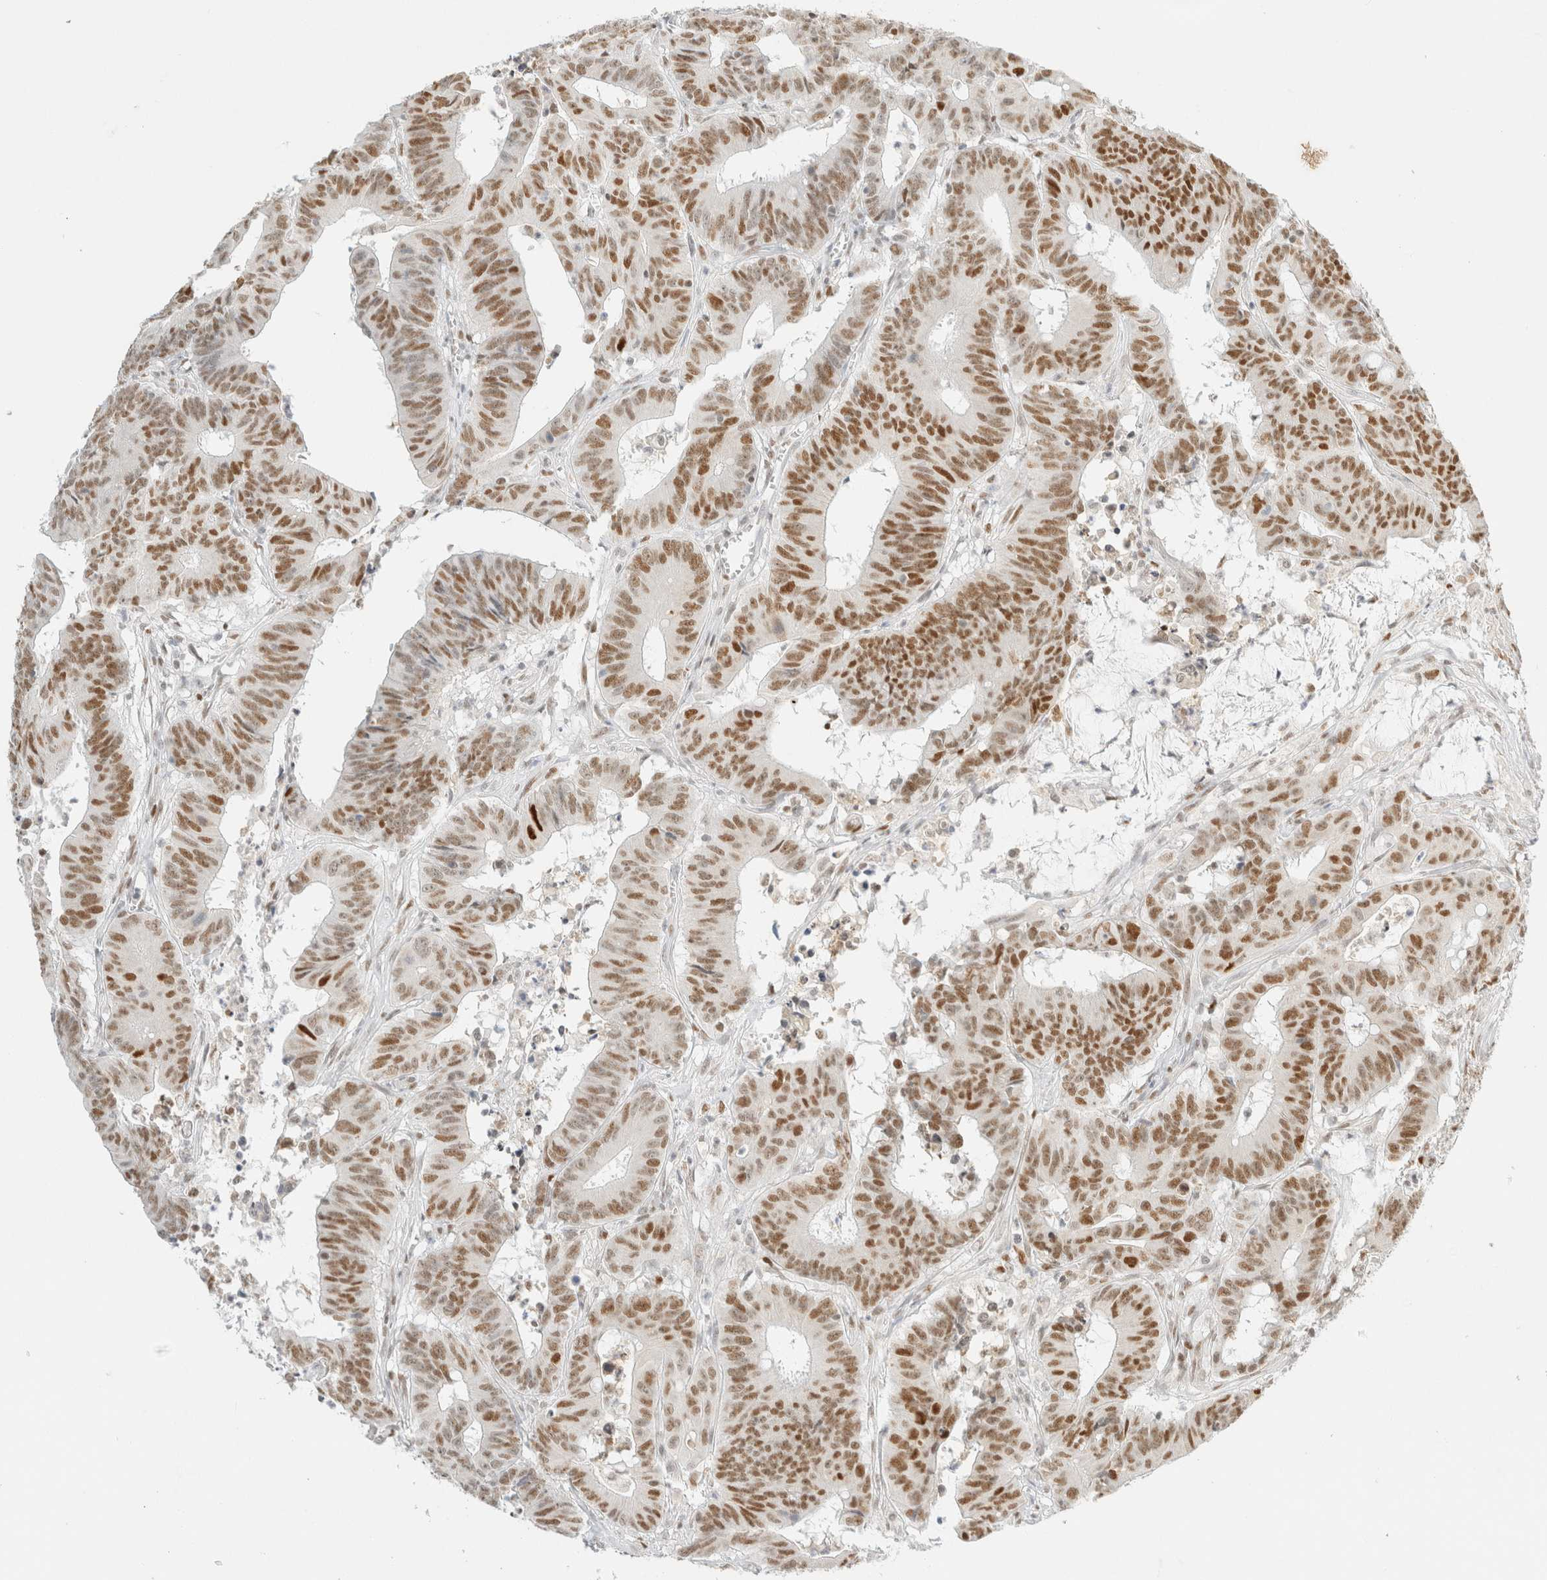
{"staining": {"intensity": "moderate", "quantity": ">75%", "location": "nuclear"}, "tissue": "colorectal cancer", "cell_type": "Tumor cells", "image_type": "cancer", "snomed": [{"axis": "morphology", "description": "Adenocarcinoma, NOS"}, {"axis": "topography", "description": "Colon"}], "caption": "The immunohistochemical stain labels moderate nuclear expression in tumor cells of colorectal cancer tissue.", "gene": "DDB2", "patient": {"sex": "male", "age": 45}}